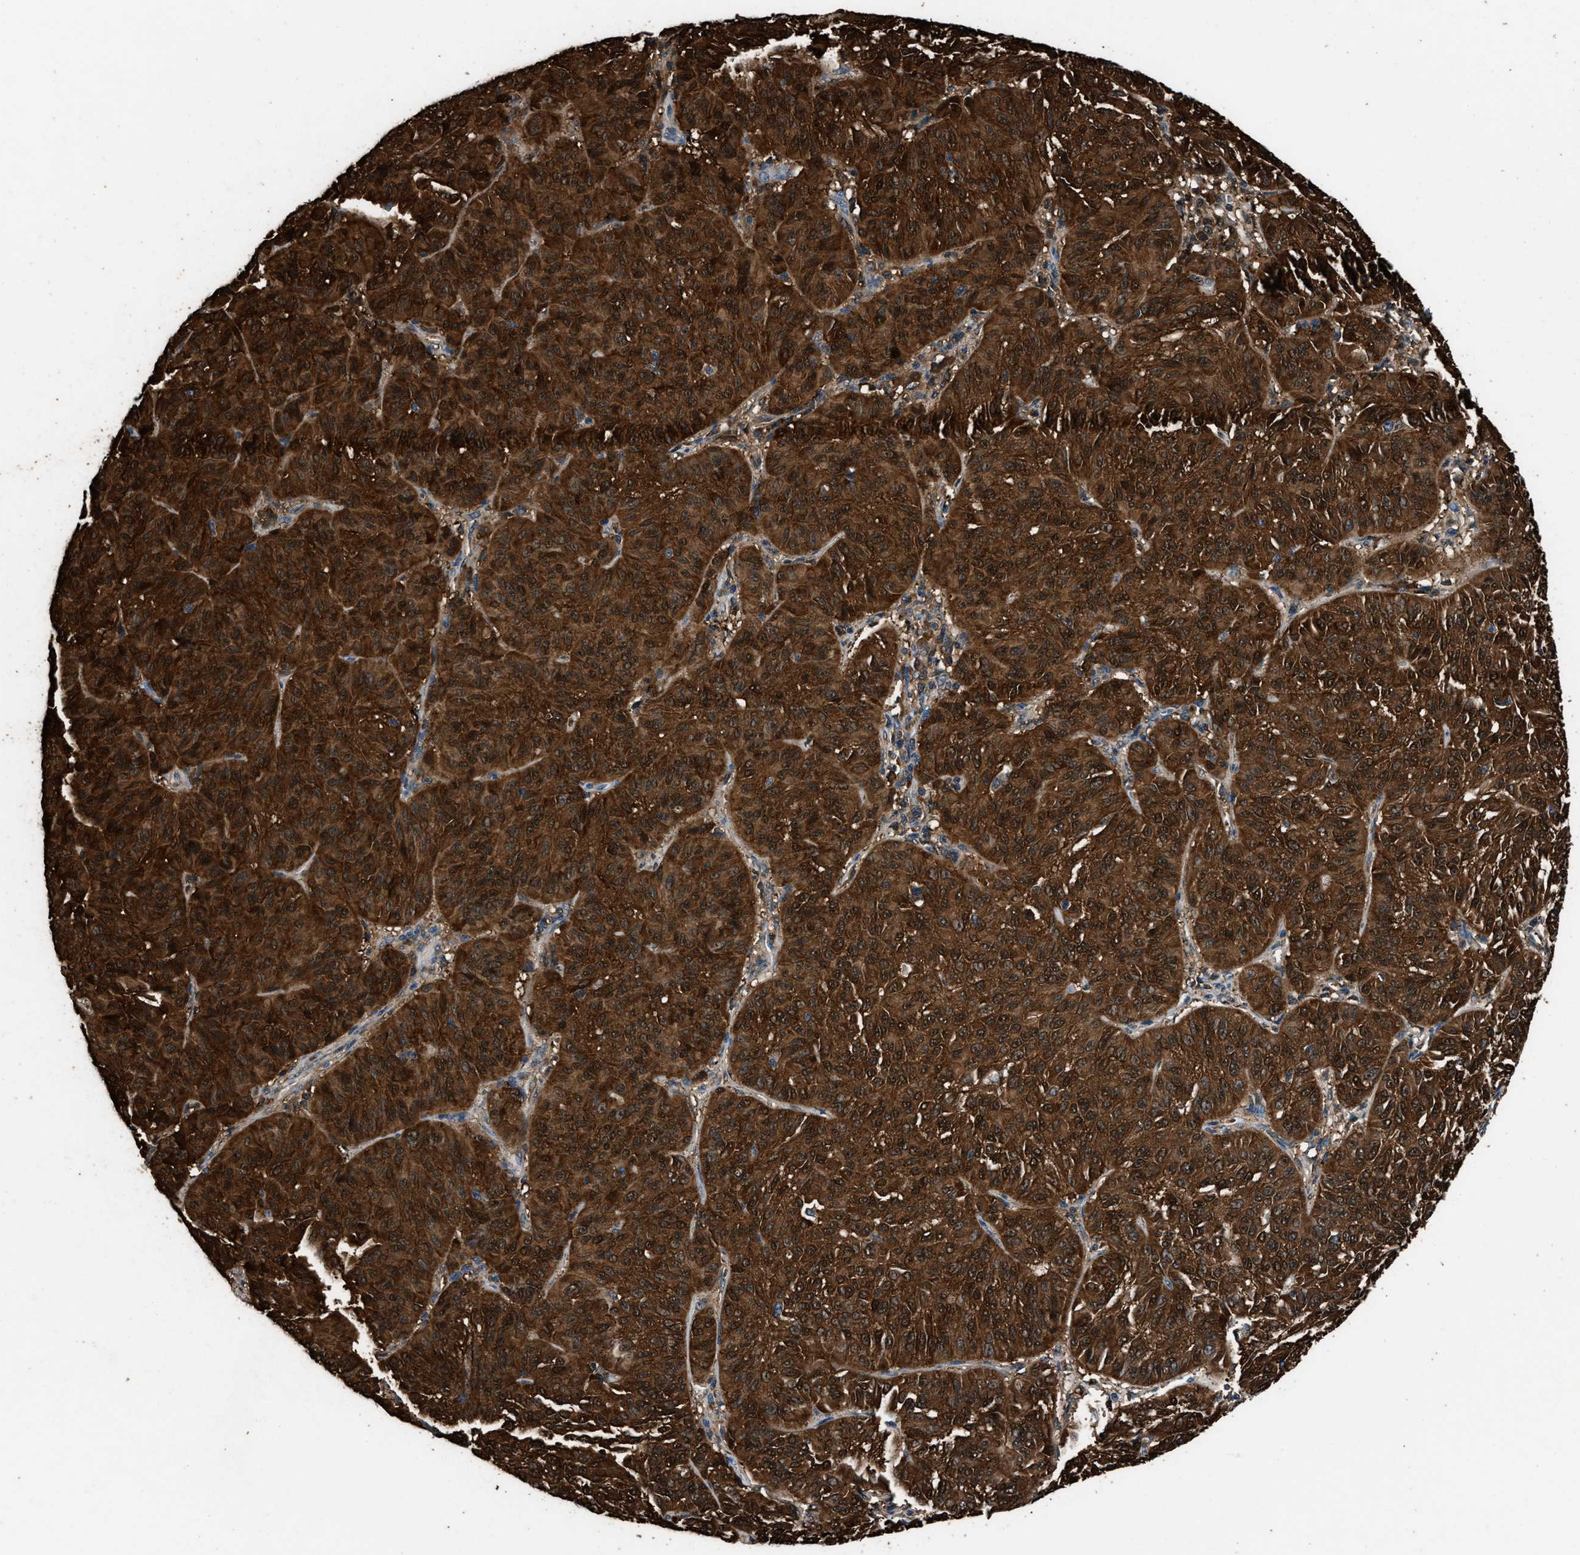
{"staining": {"intensity": "strong", "quantity": ">75%", "location": "cytoplasmic/membranous"}, "tissue": "melanoma", "cell_type": "Tumor cells", "image_type": "cancer", "snomed": [{"axis": "morphology", "description": "Malignant melanoma, NOS"}, {"axis": "topography", "description": "Skin"}], "caption": "The micrograph reveals a brown stain indicating the presence of a protein in the cytoplasmic/membranous of tumor cells in melanoma.", "gene": "GSTP1", "patient": {"sex": "female", "age": 72}}